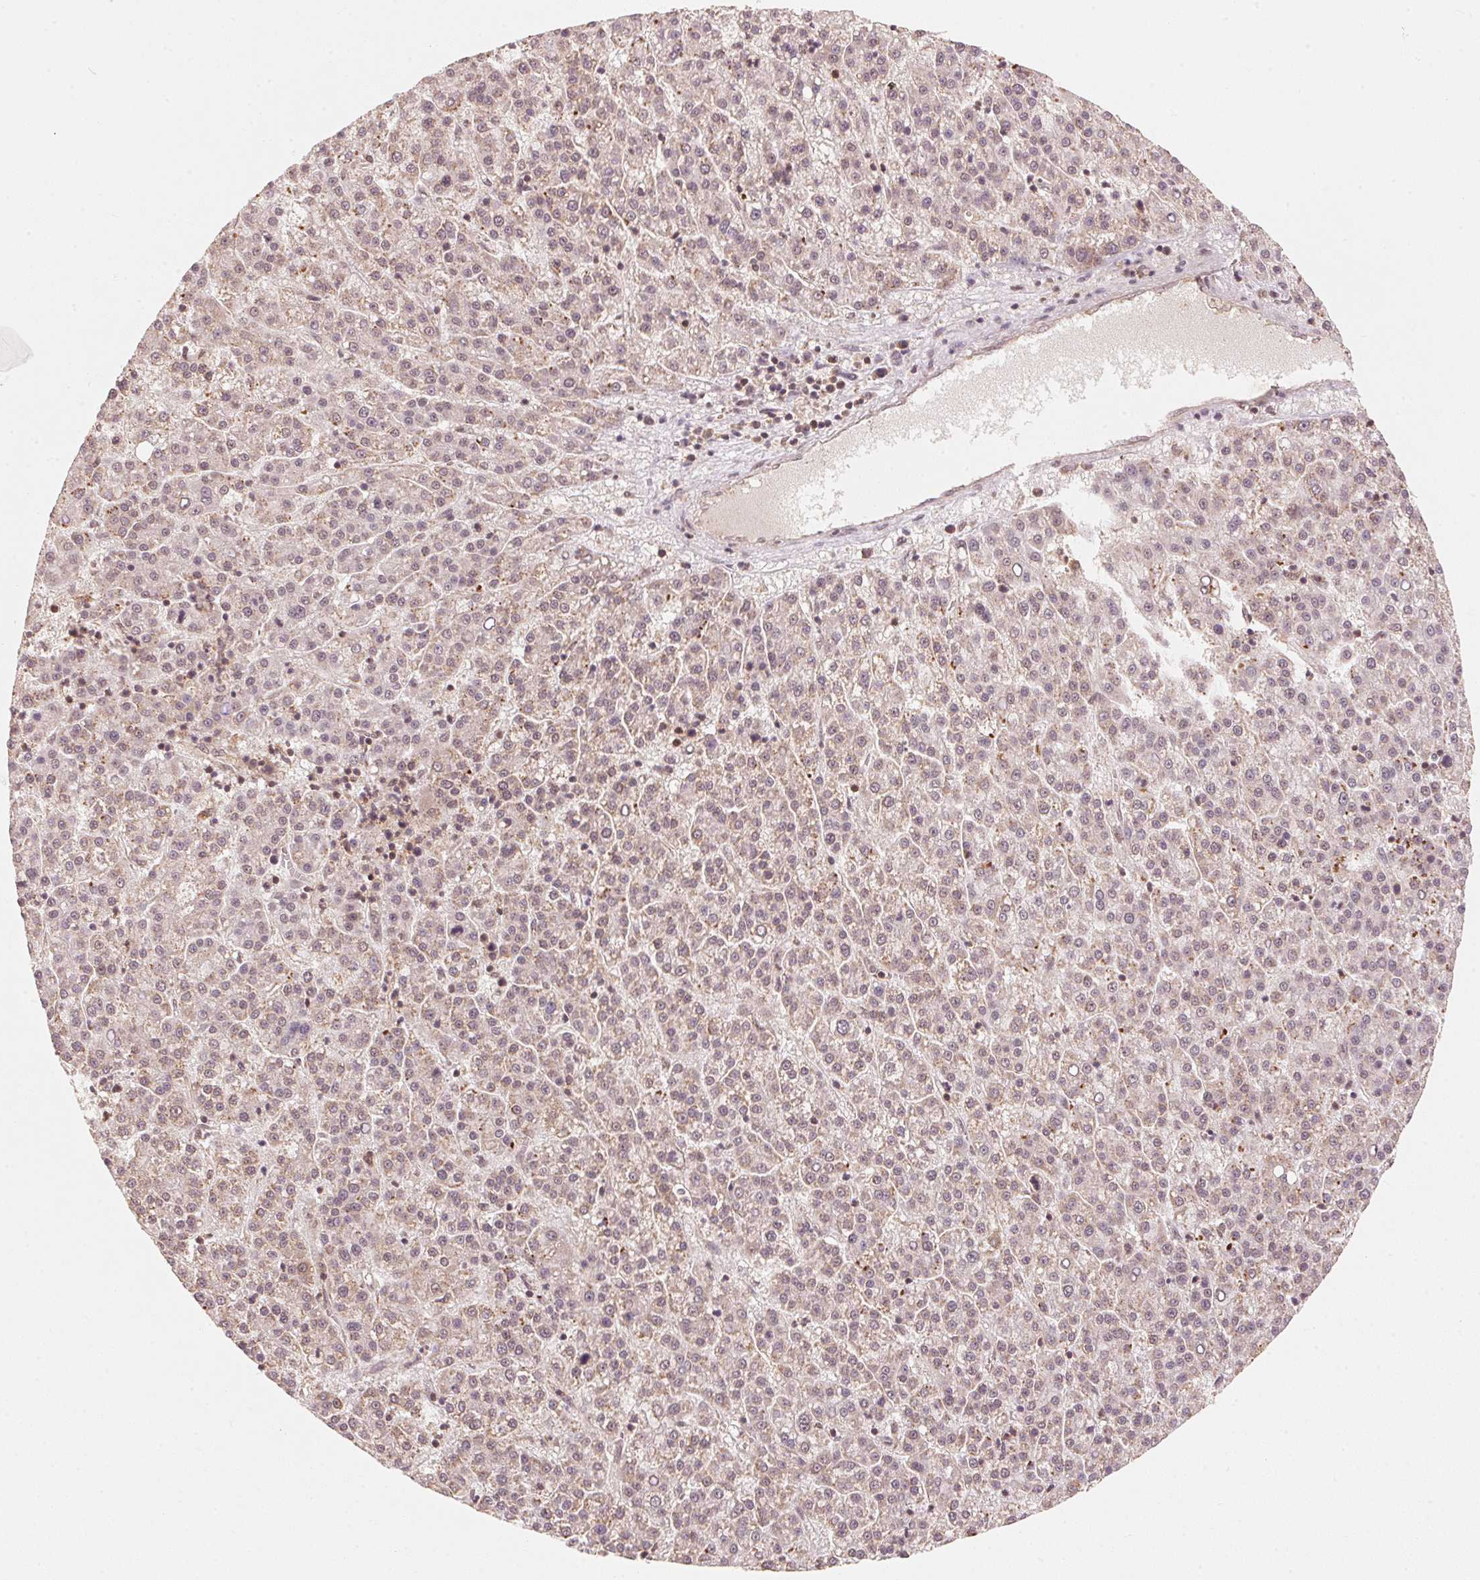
{"staining": {"intensity": "moderate", "quantity": ">75%", "location": "cytoplasmic/membranous"}, "tissue": "liver cancer", "cell_type": "Tumor cells", "image_type": "cancer", "snomed": [{"axis": "morphology", "description": "Carcinoma, Hepatocellular, NOS"}, {"axis": "topography", "description": "Liver"}], "caption": "Immunohistochemistry (IHC) histopathology image of liver cancer (hepatocellular carcinoma) stained for a protein (brown), which demonstrates medium levels of moderate cytoplasmic/membranous expression in approximately >75% of tumor cells.", "gene": "C2orf73", "patient": {"sex": "female", "age": 58}}